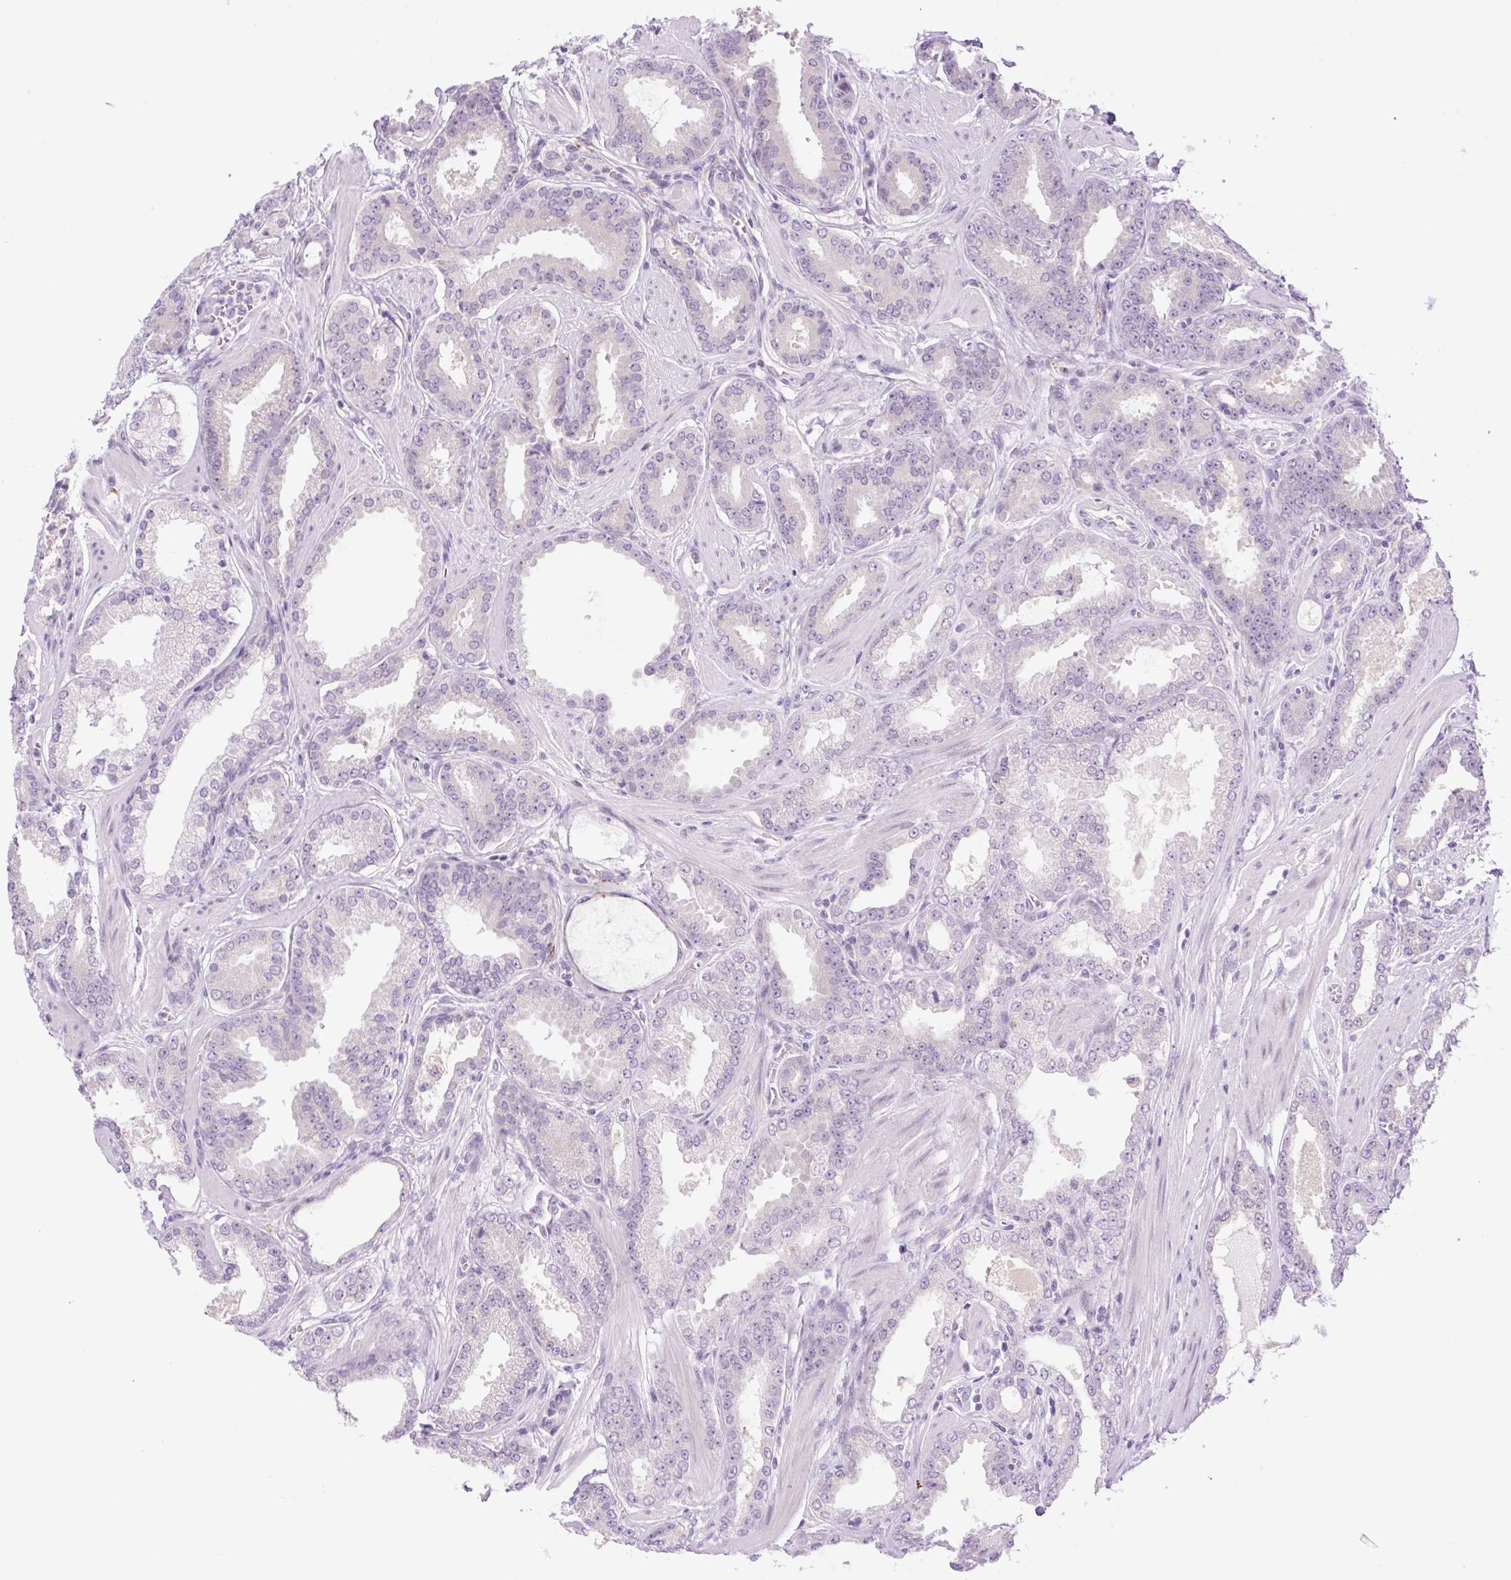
{"staining": {"intensity": "negative", "quantity": "none", "location": "none"}, "tissue": "prostate cancer", "cell_type": "Tumor cells", "image_type": "cancer", "snomed": [{"axis": "morphology", "description": "Adenocarcinoma, Low grade"}, {"axis": "topography", "description": "Prostate"}], "caption": "Immunohistochemistry of prostate cancer (adenocarcinoma (low-grade)) exhibits no expression in tumor cells.", "gene": "SPRYD4", "patient": {"sex": "male", "age": 42}}